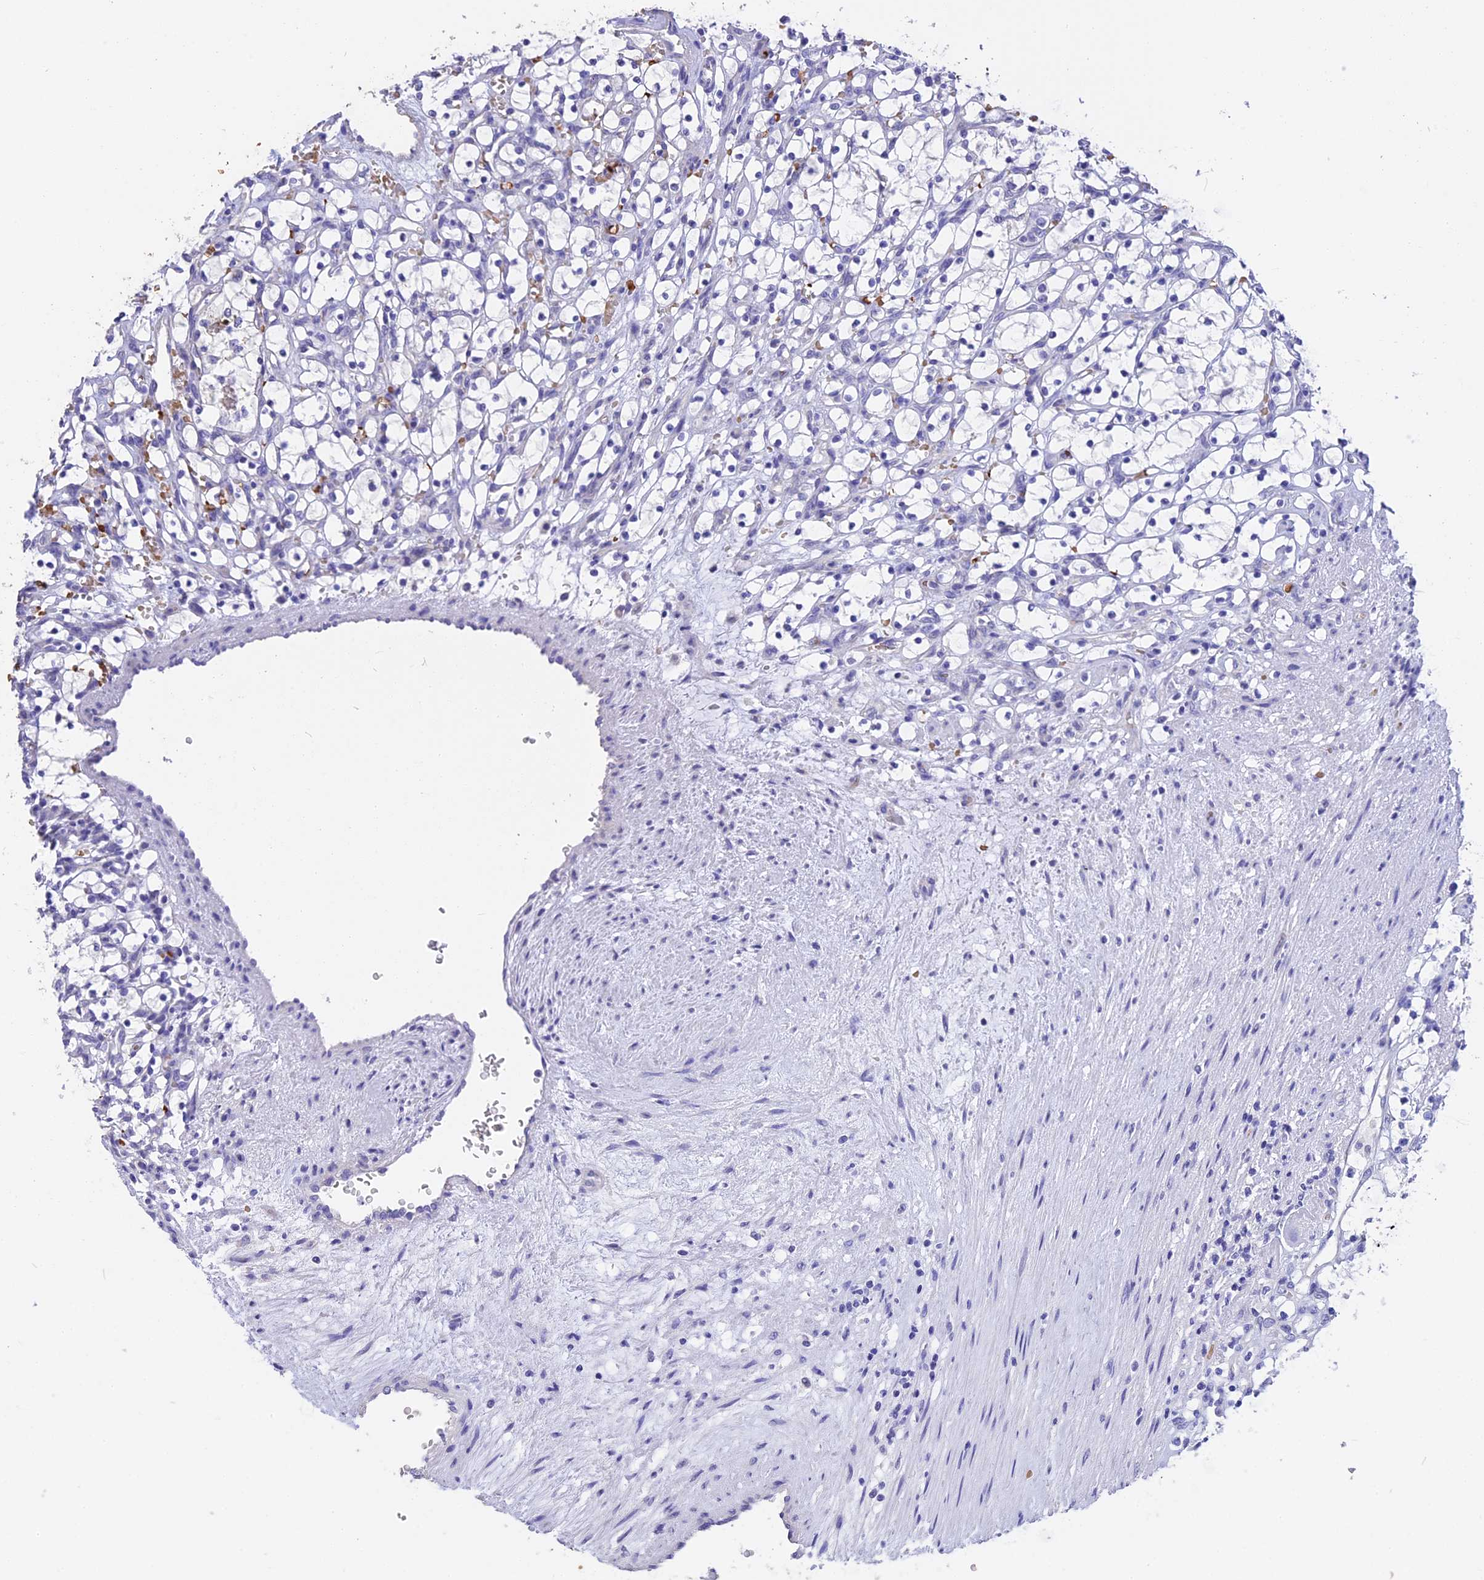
{"staining": {"intensity": "negative", "quantity": "none", "location": "none"}, "tissue": "renal cancer", "cell_type": "Tumor cells", "image_type": "cancer", "snomed": [{"axis": "morphology", "description": "Adenocarcinoma, NOS"}, {"axis": "topography", "description": "Kidney"}], "caption": "An immunohistochemistry (IHC) histopathology image of renal cancer is shown. There is no staining in tumor cells of renal cancer.", "gene": "TNNC2", "patient": {"sex": "female", "age": 69}}